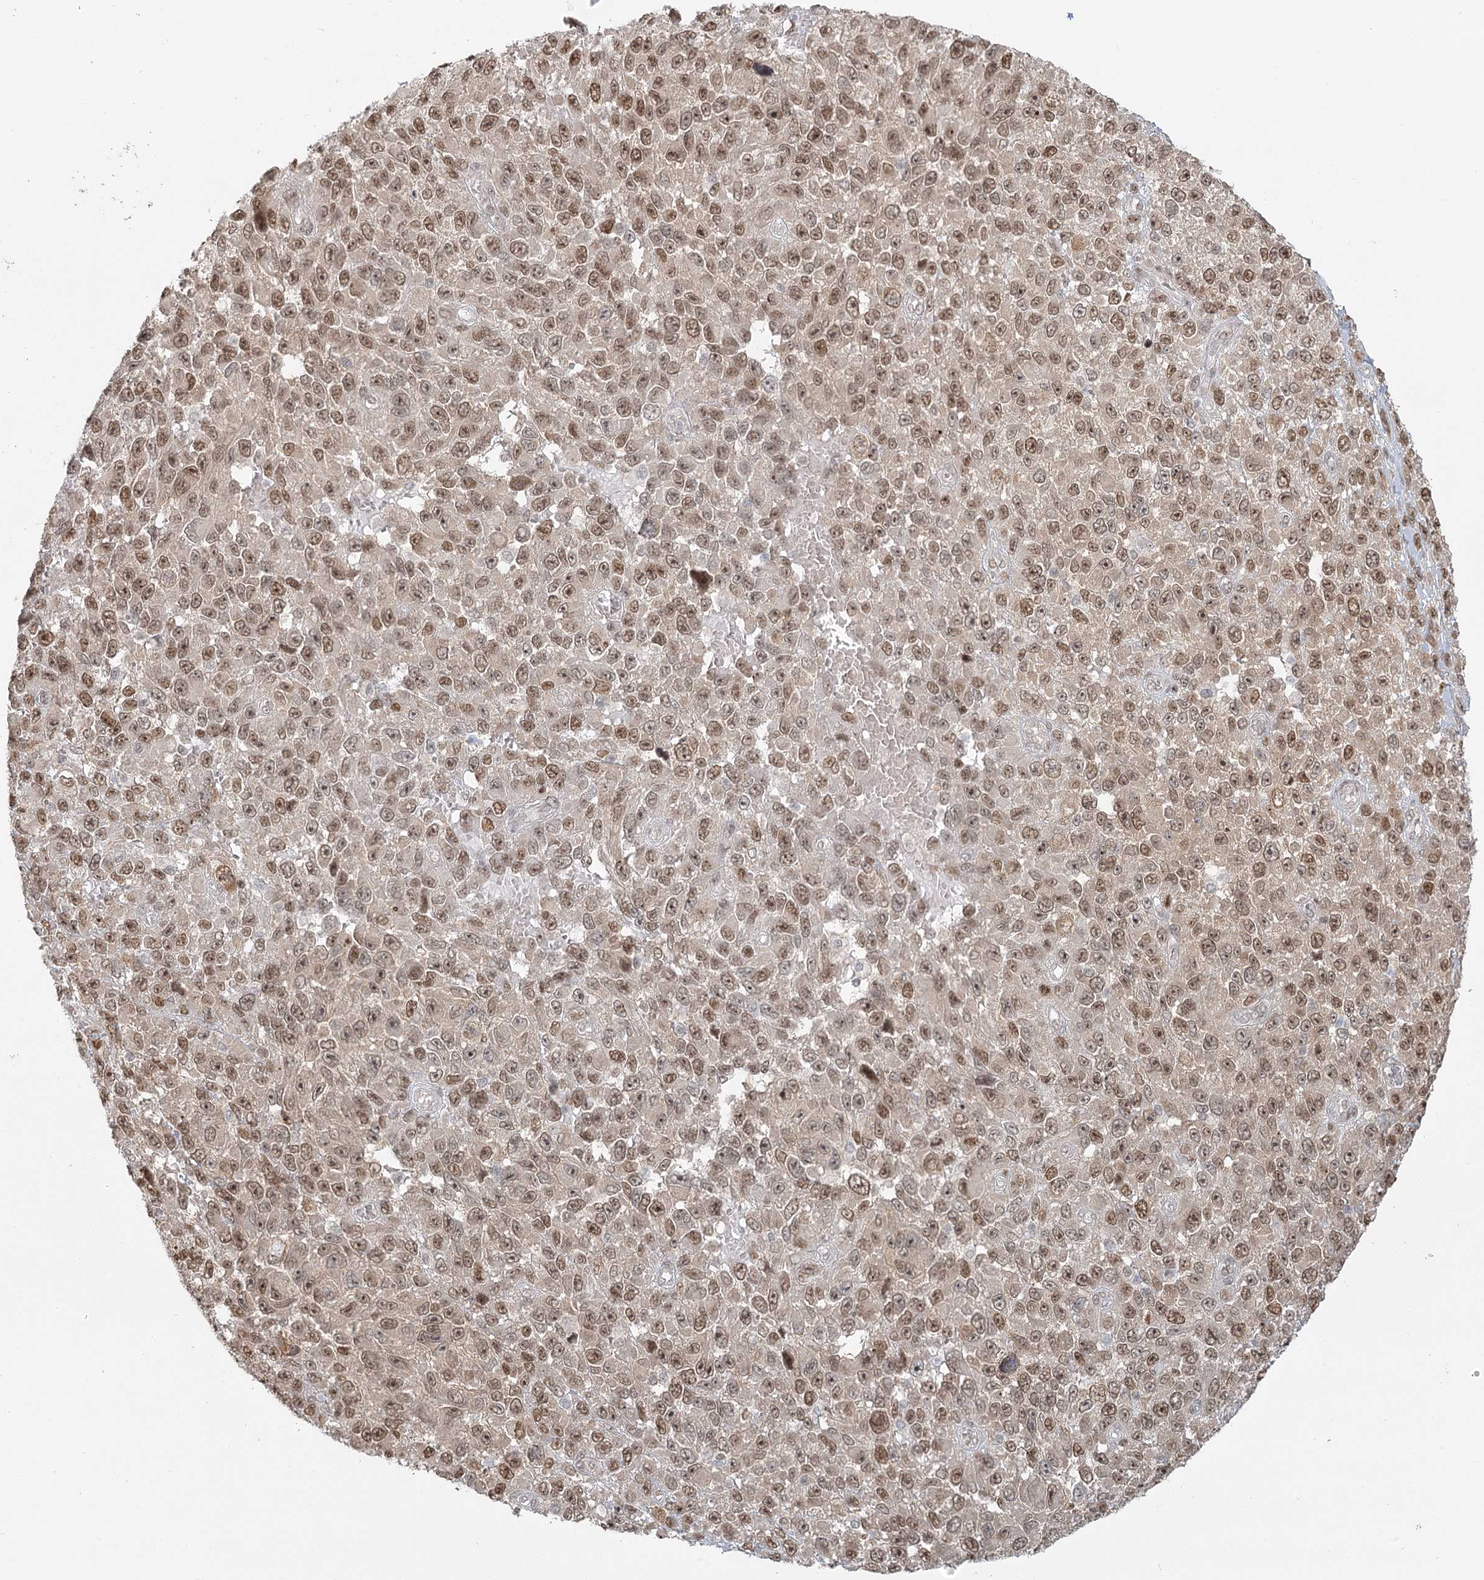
{"staining": {"intensity": "moderate", "quantity": ">75%", "location": "nuclear"}, "tissue": "melanoma", "cell_type": "Tumor cells", "image_type": "cancer", "snomed": [{"axis": "morphology", "description": "Malignant melanoma, NOS"}, {"axis": "topography", "description": "Skin"}], "caption": "An image showing moderate nuclear staining in approximately >75% of tumor cells in malignant melanoma, as visualized by brown immunohistochemical staining.", "gene": "R3HCC1L", "patient": {"sex": "female", "age": 96}}